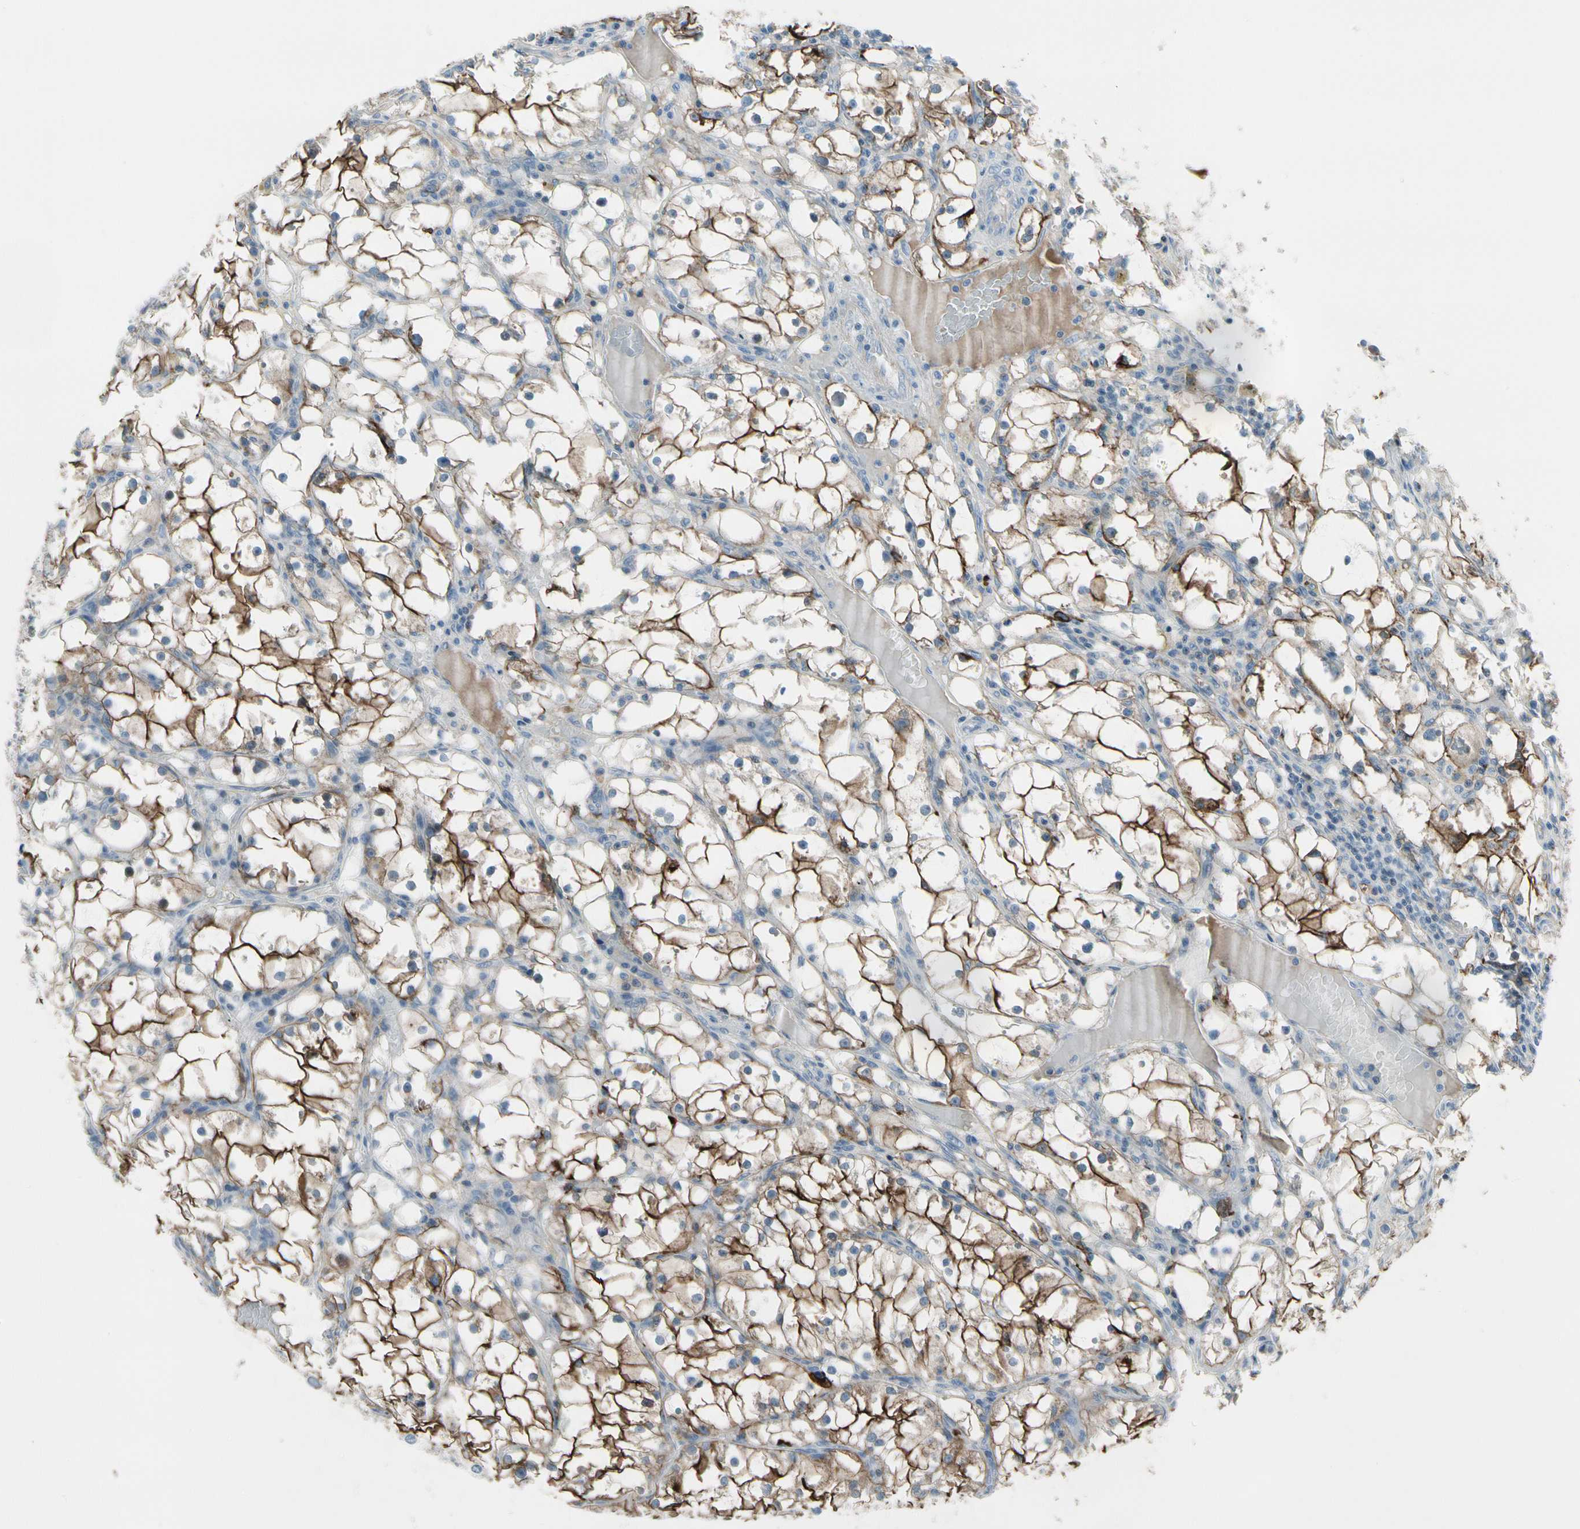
{"staining": {"intensity": "strong", "quantity": ">75%", "location": "cytoplasmic/membranous"}, "tissue": "renal cancer", "cell_type": "Tumor cells", "image_type": "cancer", "snomed": [{"axis": "morphology", "description": "Adenocarcinoma, NOS"}, {"axis": "topography", "description": "Kidney"}], "caption": "Strong cytoplasmic/membranous protein positivity is seen in approximately >75% of tumor cells in renal adenocarcinoma. The staining is performed using DAB brown chromogen to label protein expression. The nuclei are counter-stained blue using hematoxylin.", "gene": "PIGR", "patient": {"sex": "male", "age": 56}}